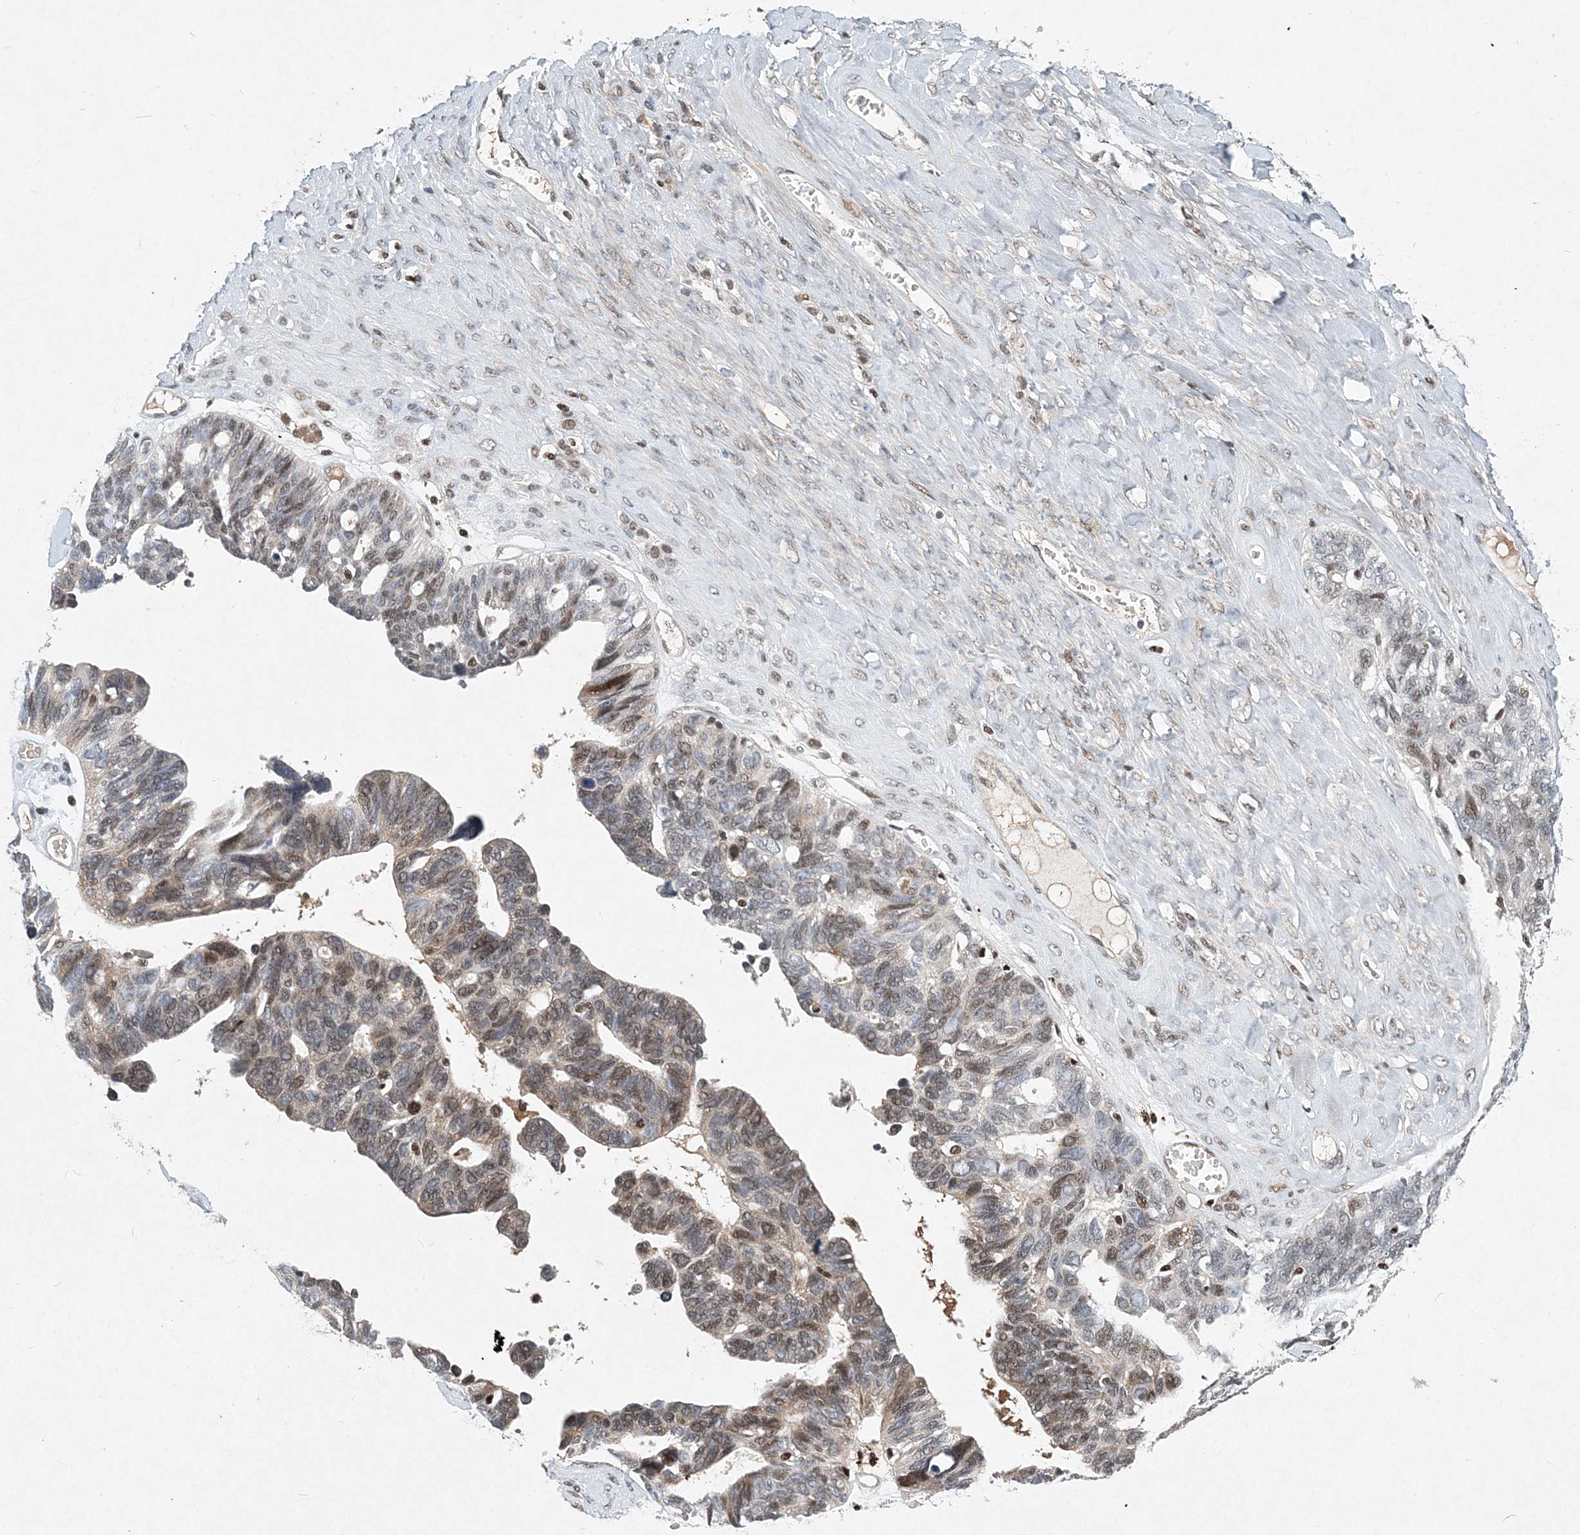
{"staining": {"intensity": "weak", "quantity": "25%-75%", "location": "nuclear"}, "tissue": "ovarian cancer", "cell_type": "Tumor cells", "image_type": "cancer", "snomed": [{"axis": "morphology", "description": "Cystadenocarcinoma, serous, NOS"}, {"axis": "topography", "description": "Ovary"}], "caption": "Ovarian cancer stained with a protein marker reveals weak staining in tumor cells.", "gene": "KPNA4", "patient": {"sex": "female", "age": 79}}